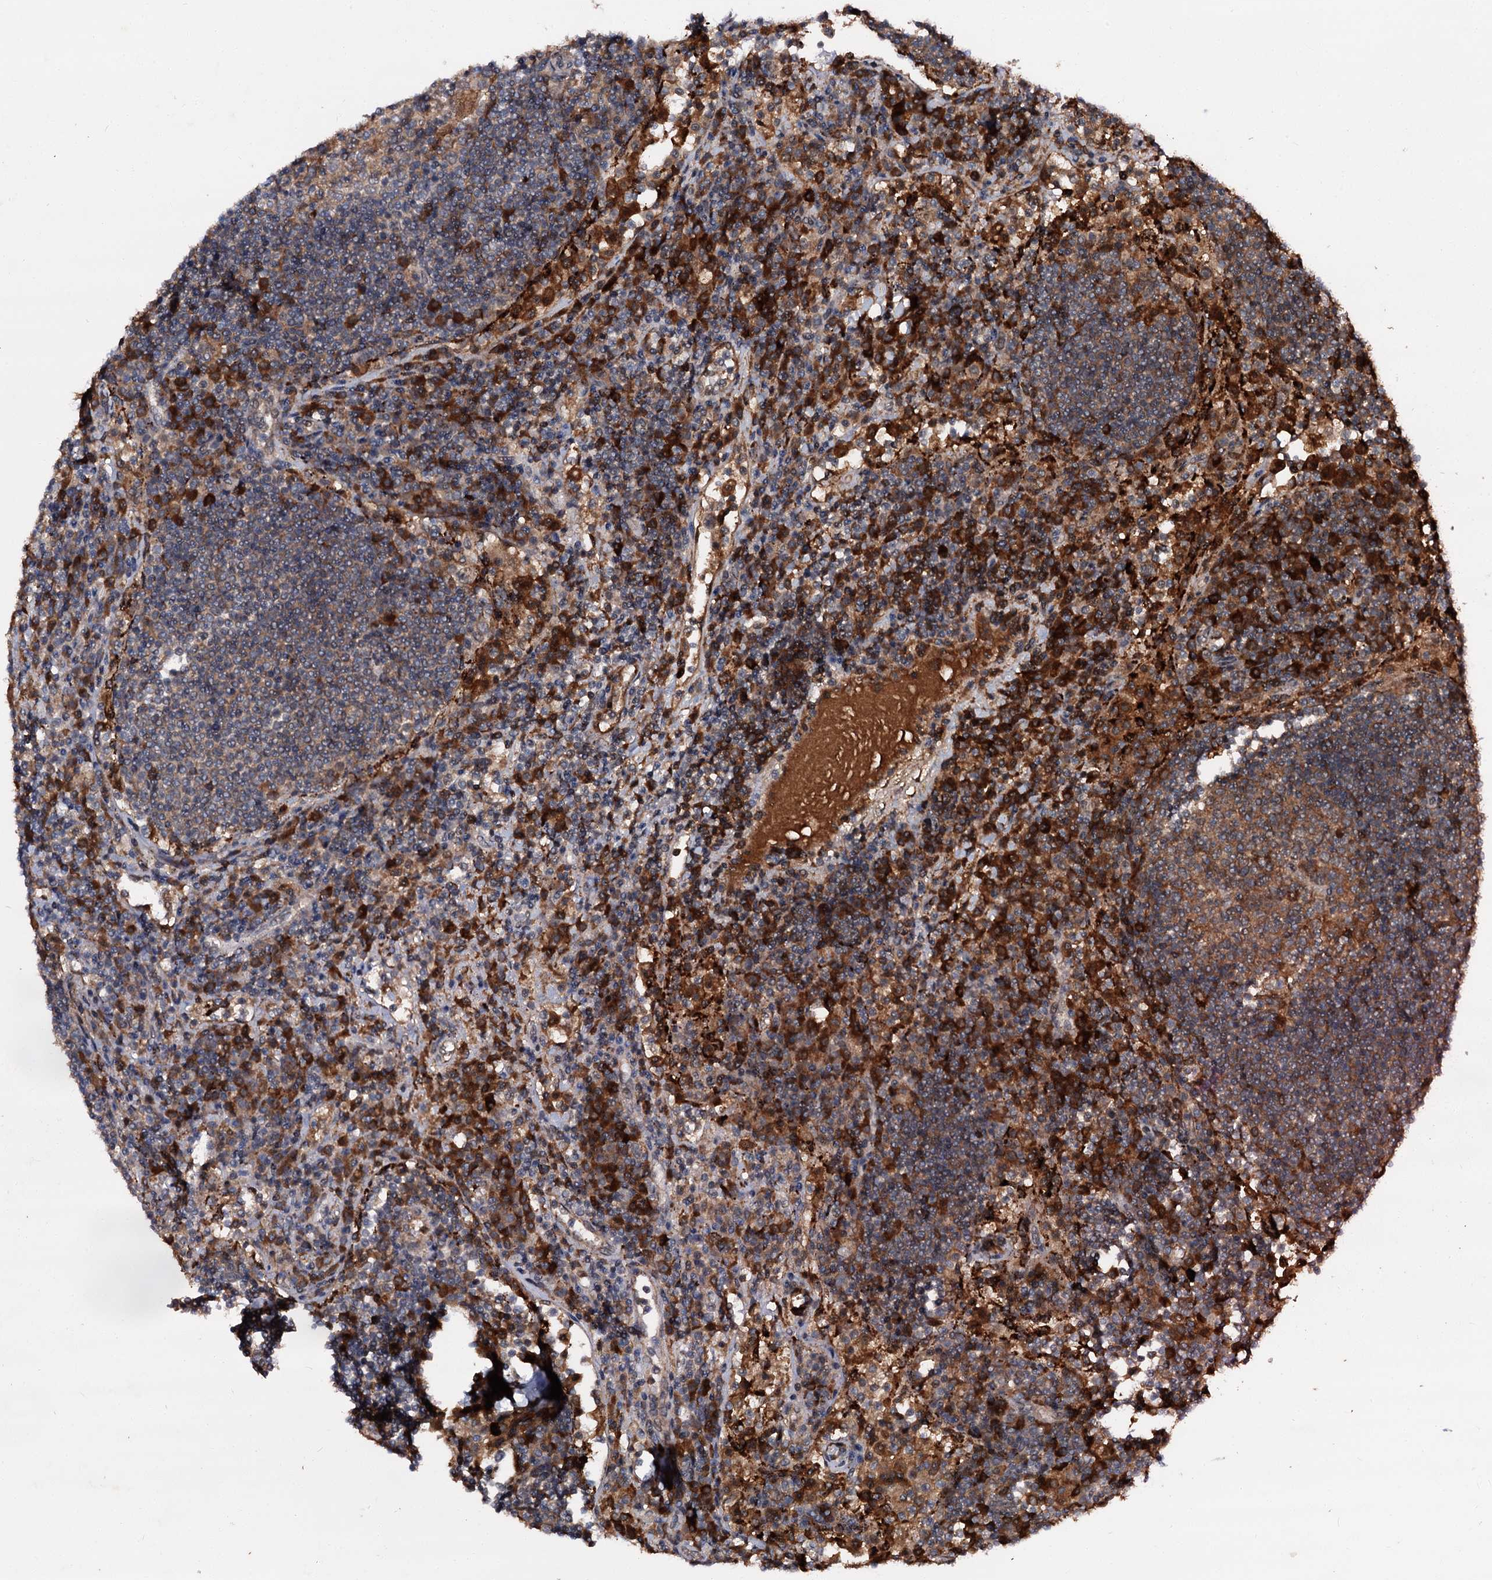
{"staining": {"intensity": "weak", "quantity": "25%-75%", "location": "cytoplasmic/membranous"}, "tissue": "lymph node", "cell_type": "Germinal center cells", "image_type": "normal", "snomed": [{"axis": "morphology", "description": "Normal tissue, NOS"}, {"axis": "topography", "description": "Lymph node"}], "caption": "IHC of normal human lymph node exhibits low levels of weak cytoplasmic/membranous positivity in approximately 25%-75% of germinal center cells. (DAB IHC with brightfield microscopy, high magnification).", "gene": "MBD6", "patient": {"sex": "female", "age": 53}}